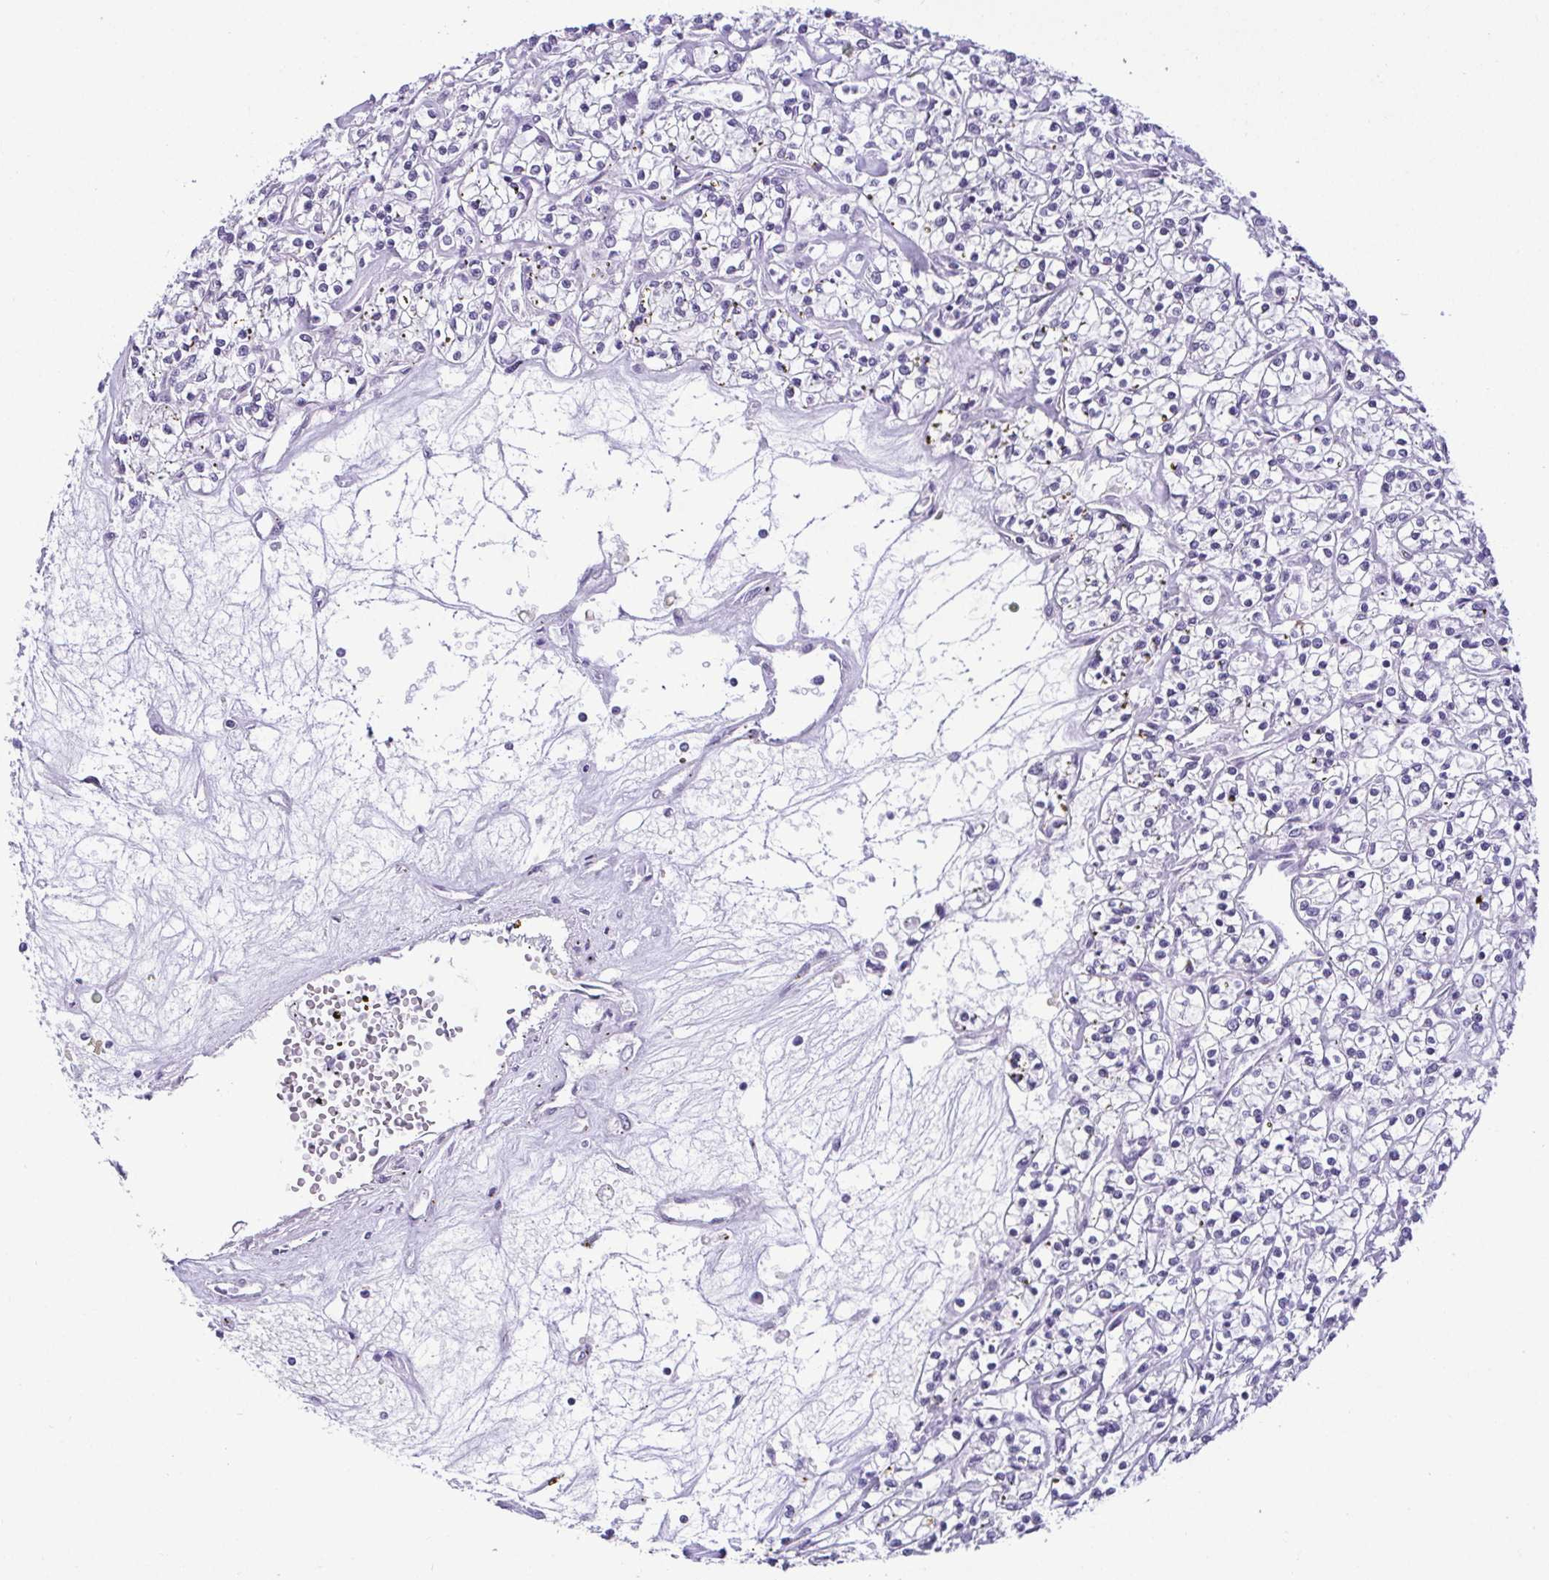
{"staining": {"intensity": "negative", "quantity": "none", "location": "none"}, "tissue": "renal cancer", "cell_type": "Tumor cells", "image_type": "cancer", "snomed": [{"axis": "morphology", "description": "Adenocarcinoma, NOS"}, {"axis": "topography", "description": "Kidney"}], "caption": "This is an IHC photomicrograph of renal cancer (adenocarcinoma). There is no expression in tumor cells.", "gene": "RBM3", "patient": {"sex": "female", "age": 59}}